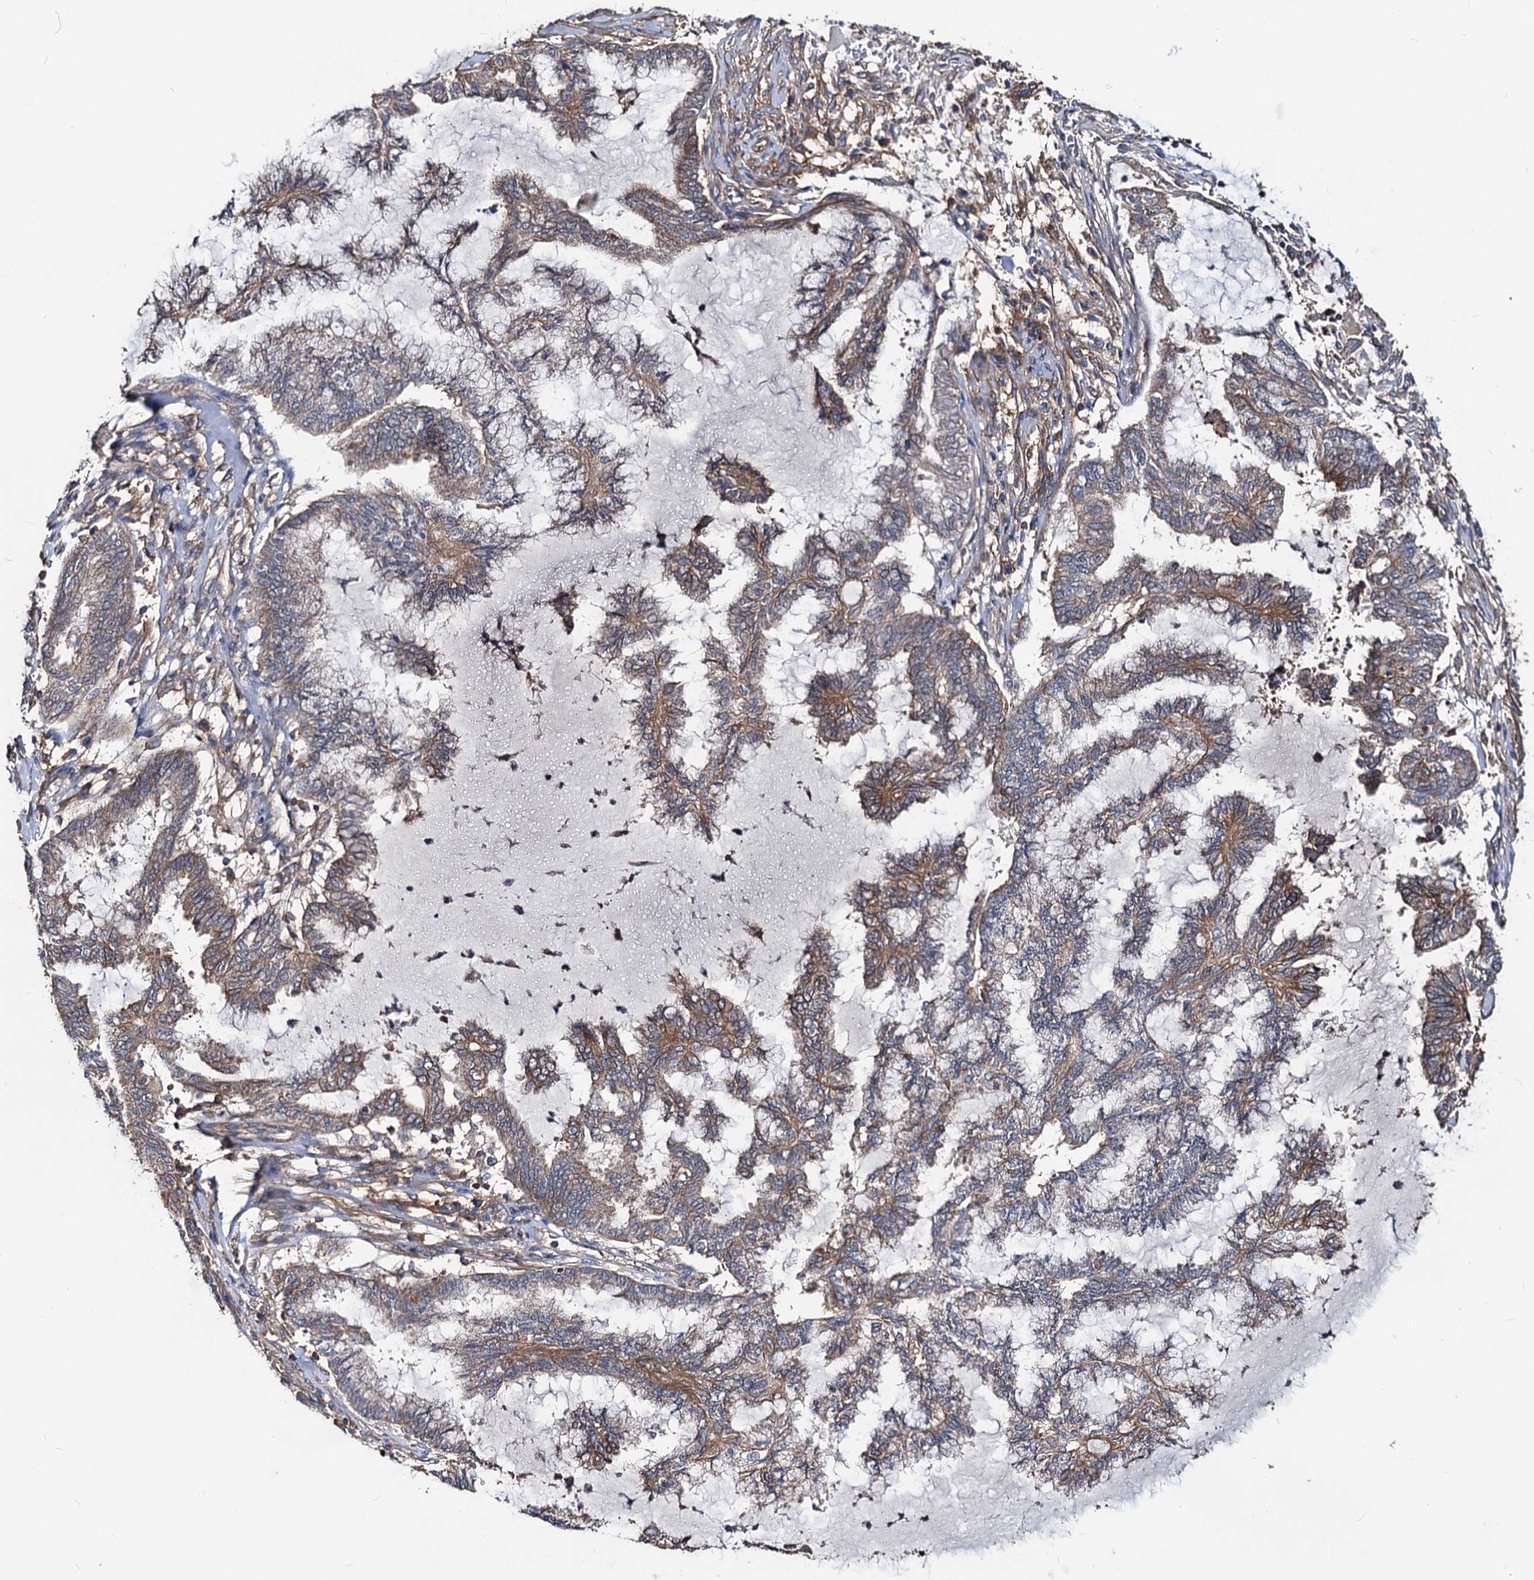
{"staining": {"intensity": "moderate", "quantity": "25%-75%", "location": "cytoplasmic/membranous"}, "tissue": "endometrial cancer", "cell_type": "Tumor cells", "image_type": "cancer", "snomed": [{"axis": "morphology", "description": "Adenocarcinoma, NOS"}, {"axis": "topography", "description": "Endometrium"}], "caption": "IHC staining of endometrial cancer (adenocarcinoma), which reveals medium levels of moderate cytoplasmic/membranous positivity in about 25%-75% of tumor cells indicating moderate cytoplasmic/membranous protein expression. The staining was performed using DAB (3,3'-diaminobenzidine) (brown) for protein detection and nuclei were counterstained in hematoxylin (blue).", "gene": "IDI1", "patient": {"sex": "female", "age": 86}}